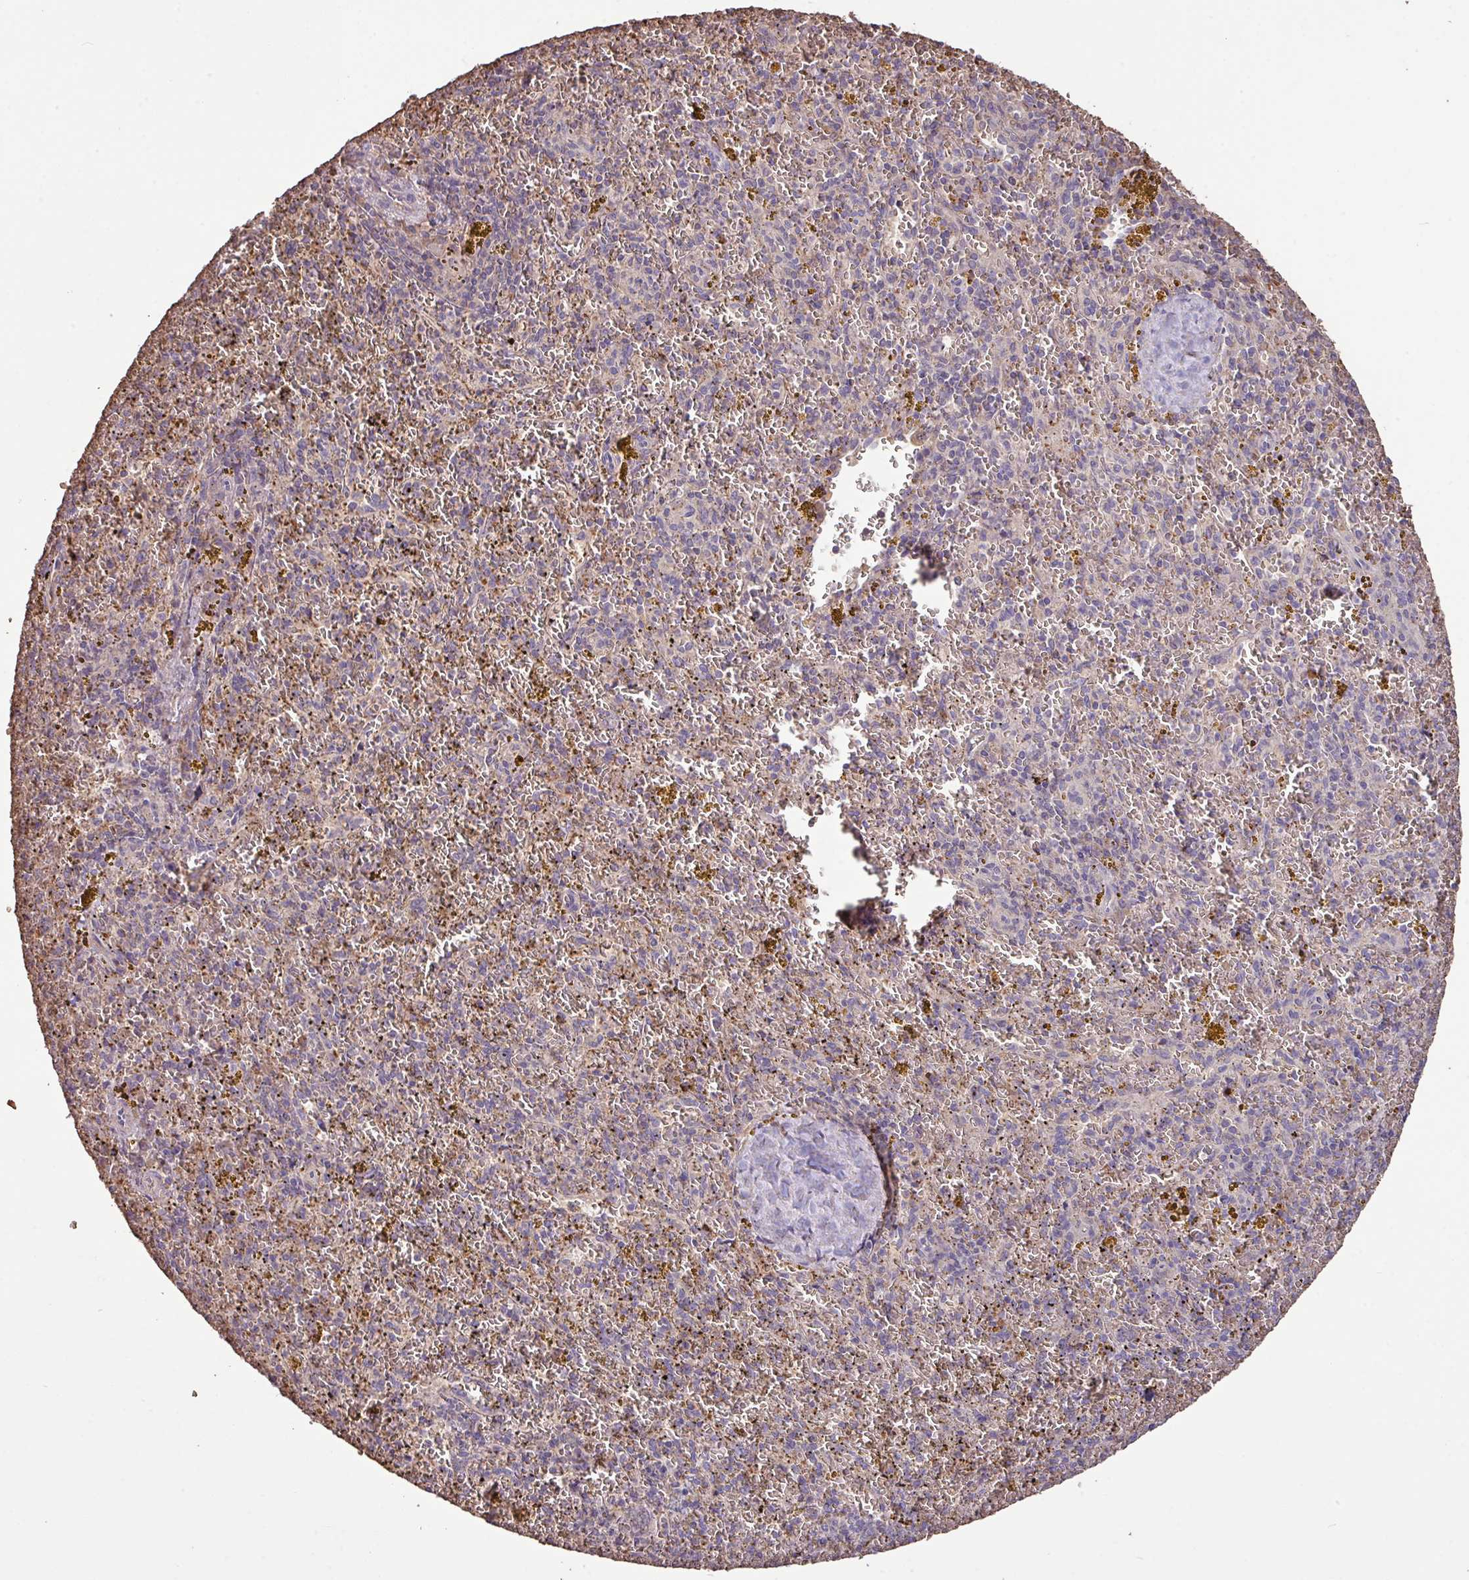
{"staining": {"intensity": "weak", "quantity": "<25%", "location": "cytoplasmic/membranous"}, "tissue": "spleen", "cell_type": "Cells in red pulp", "image_type": "normal", "snomed": [{"axis": "morphology", "description": "Normal tissue, NOS"}, {"axis": "topography", "description": "Spleen"}], "caption": "This image is of normal spleen stained with immunohistochemistry (IHC) to label a protein in brown with the nuclei are counter-stained blue. There is no expression in cells in red pulp.", "gene": "CAMK2A", "patient": {"sex": "male", "age": 57}}